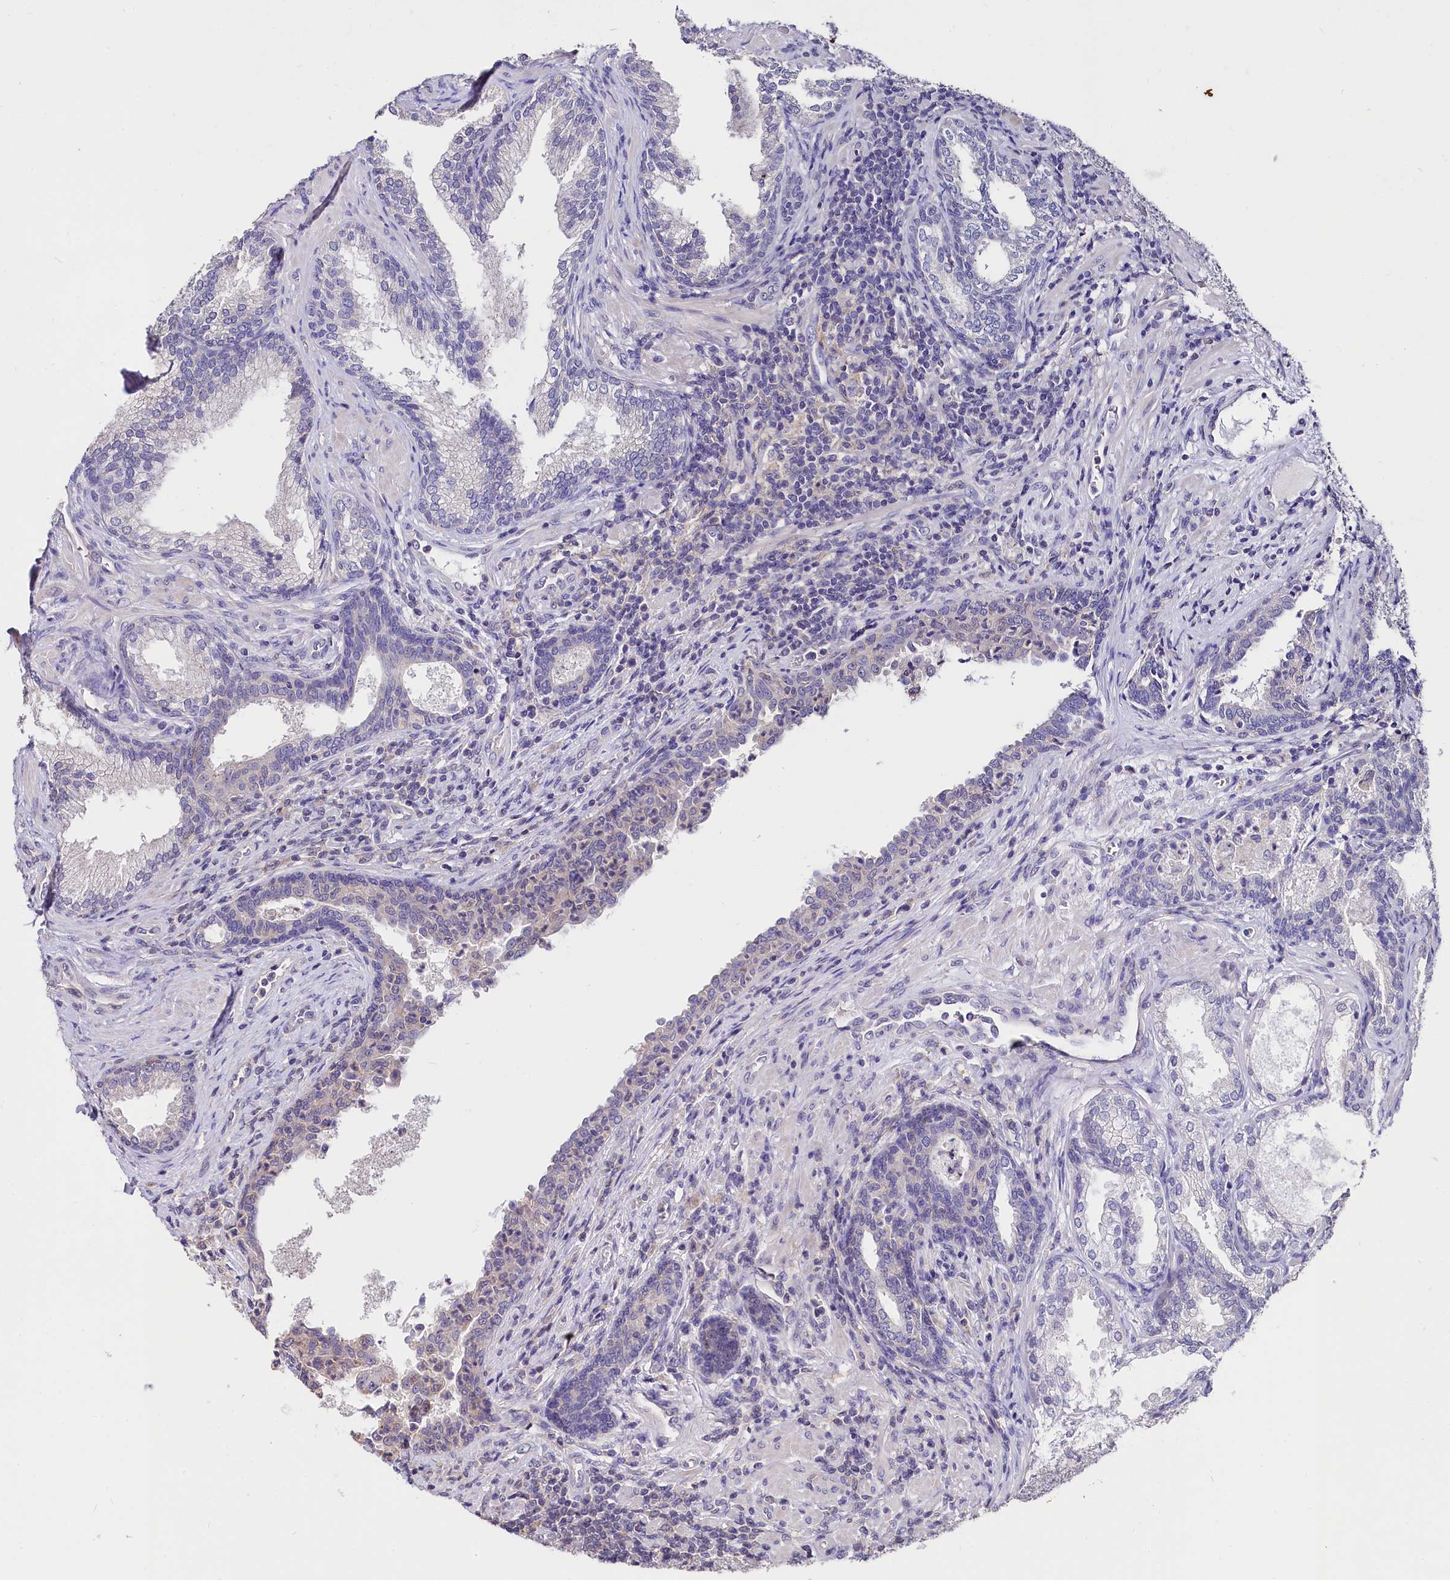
{"staining": {"intensity": "weak", "quantity": "<25%", "location": "nuclear"}, "tissue": "prostate", "cell_type": "Glandular cells", "image_type": "normal", "snomed": [{"axis": "morphology", "description": "Normal tissue, NOS"}, {"axis": "topography", "description": "Prostate"}], "caption": "Immunohistochemical staining of unremarkable prostate reveals no significant expression in glandular cells. (DAB (3,3'-diaminobenzidine) immunohistochemistry, high magnification).", "gene": "RPUSD3", "patient": {"sex": "male", "age": 76}}